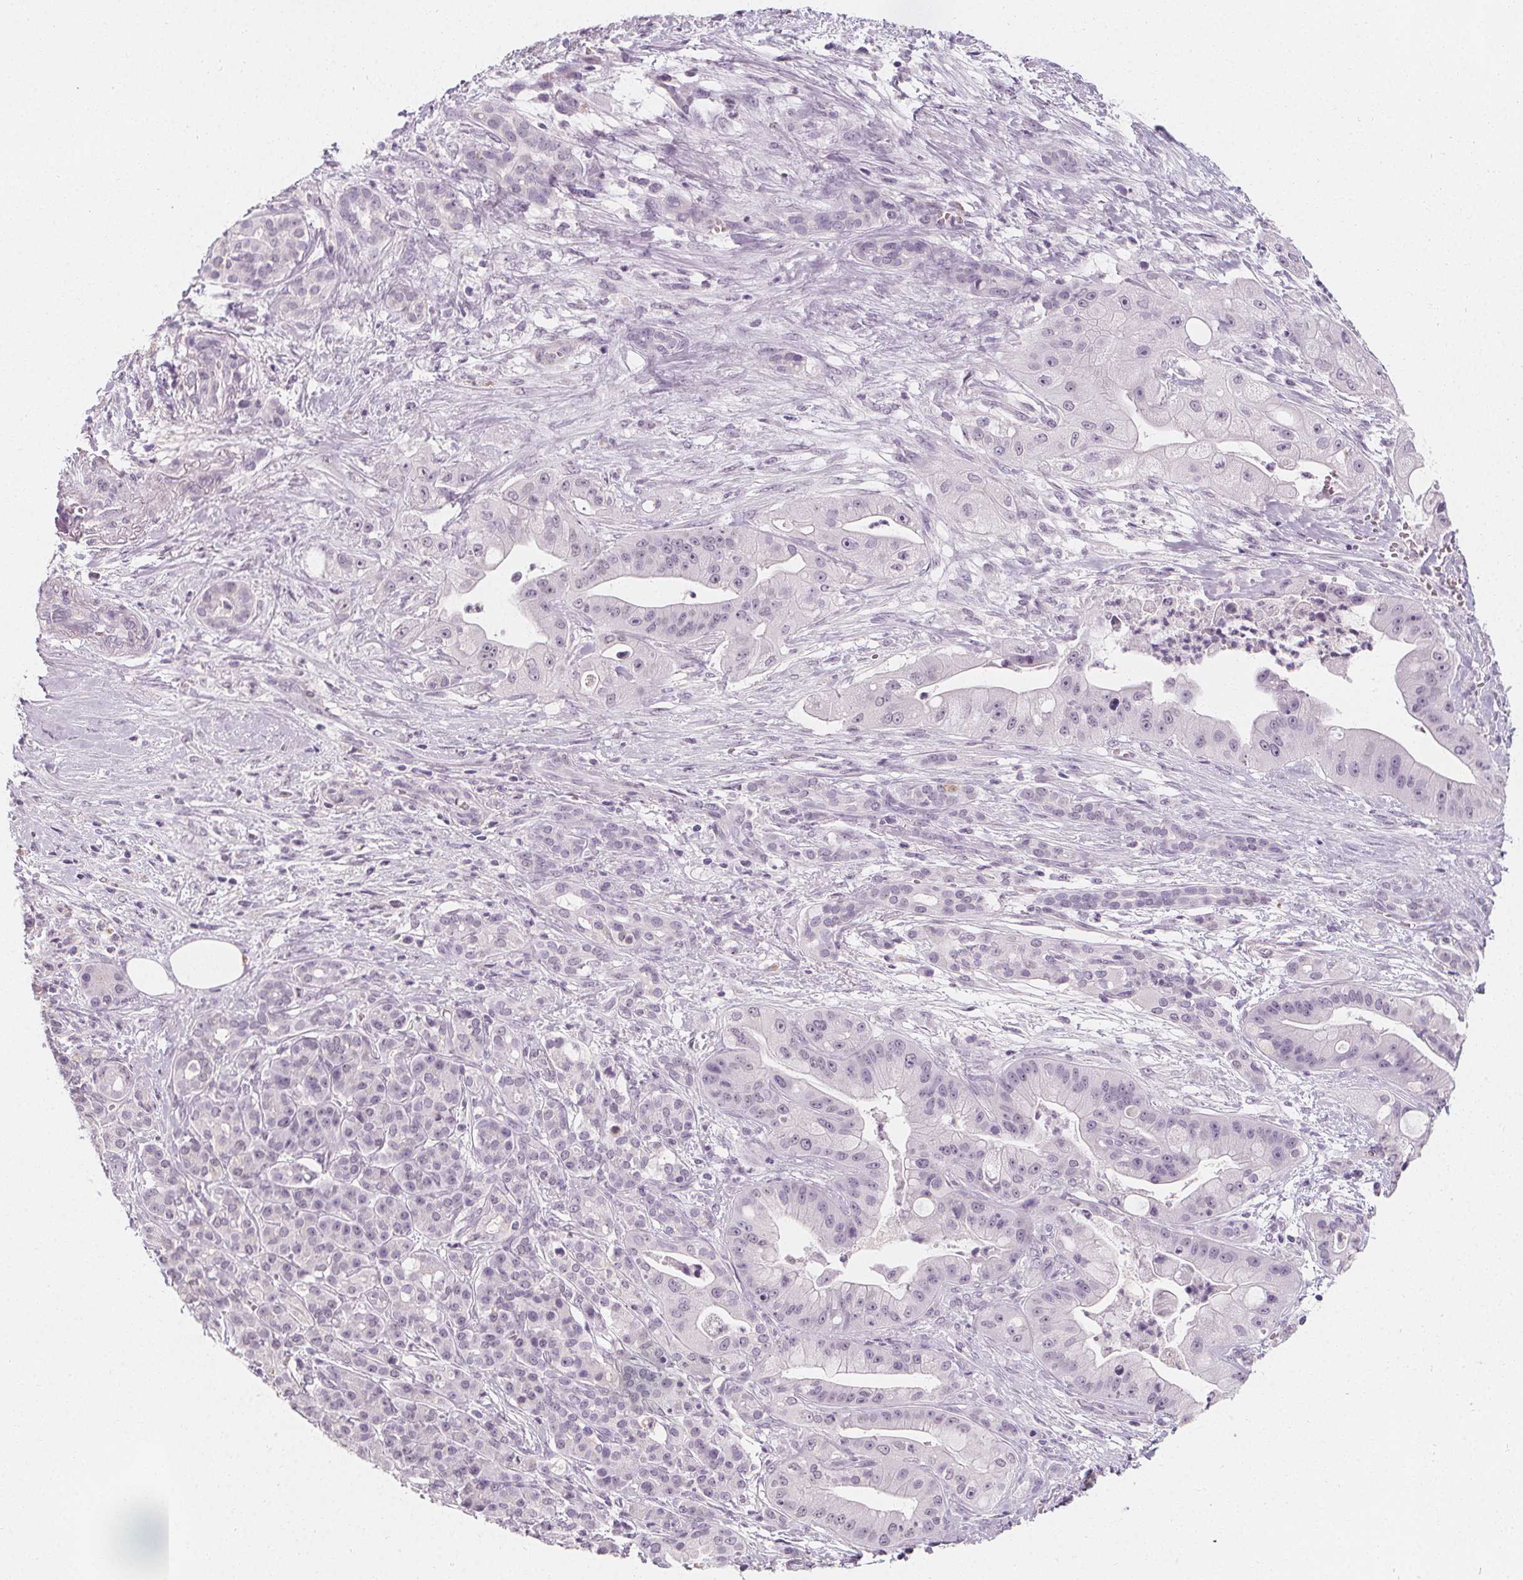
{"staining": {"intensity": "negative", "quantity": "none", "location": "none"}, "tissue": "pancreatic cancer", "cell_type": "Tumor cells", "image_type": "cancer", "snomed": [{"axis": "morphology", "description": "Normal tissue, NOS"}, {"axis": "morphology", "description": "Inflammation, NOS"}, {"axis": "morphology", "description": "Adenocarcinoma, NOS"}, {"axis": "topography", "description": "Pancreas"}], "caption": "Pancreatic cancer (adenocarcinoma) stained for a protein using immunohistochemistry reveals no expression tumor cells.", "gene": "DBX2", "patient": {"sex": "male", "age": 57}}